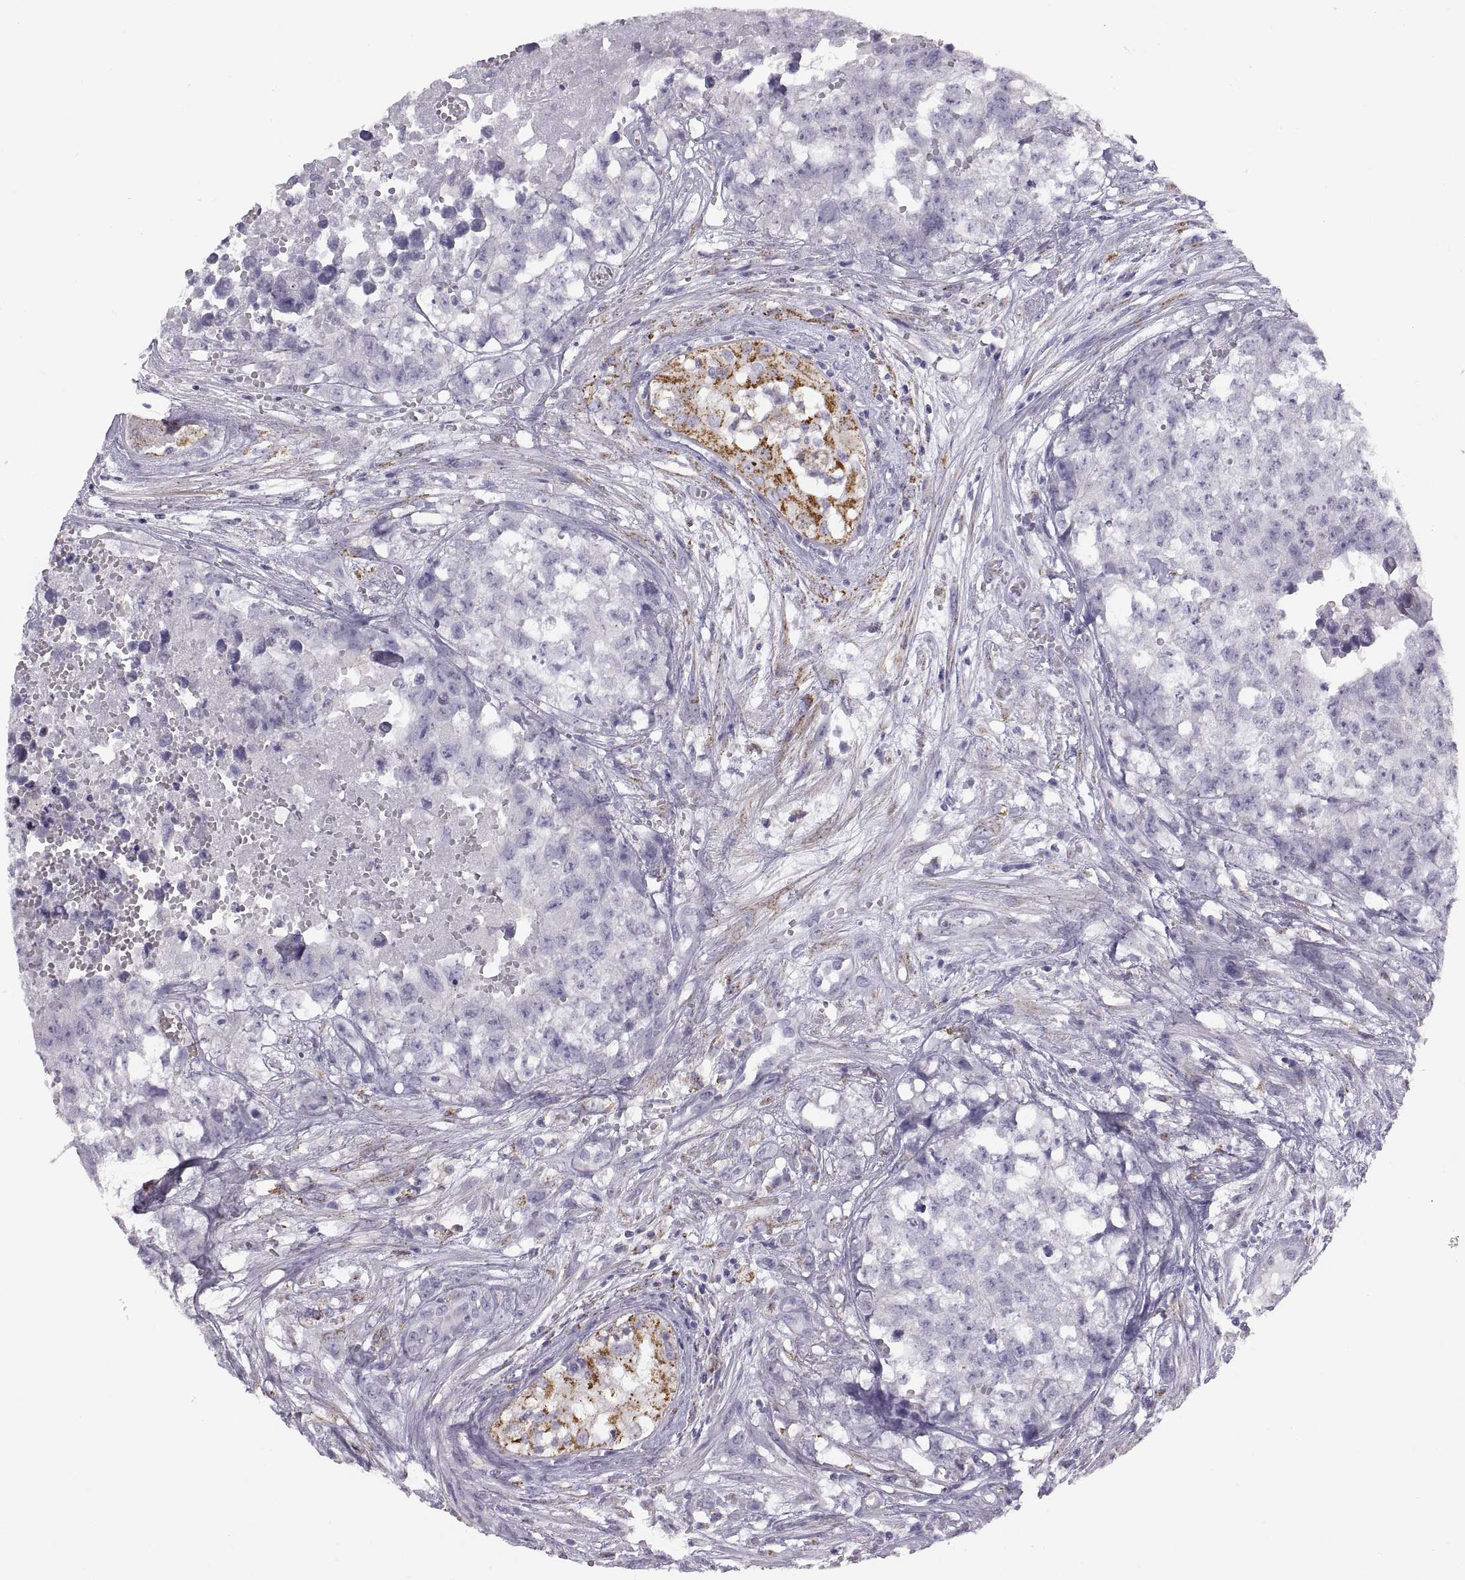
{"staining": {"intensity": "negative", "quantity": "none", "location": "none"}, "tissue": "testis cancer", "cell_type": "Tumor cells", "image_type": "cancer", "snomed": [{"axis": "morphology", "description": "Seminoma, NOS"}, {"axis": "morphology", "description": "Carcinoma, Embryonal, NOS"}, {"axis": "topography", "description": "Testis"}], "caption": "Protein analysis of testis cancer (seminoma) demonstrates no significant positivity in tumor cells. The staining is performed using DAB brown chromogen with nuclei counter-stained in using hematoxylin.", "gene": "COL9A3", "patient": {"sex": "male", "age": 22}}